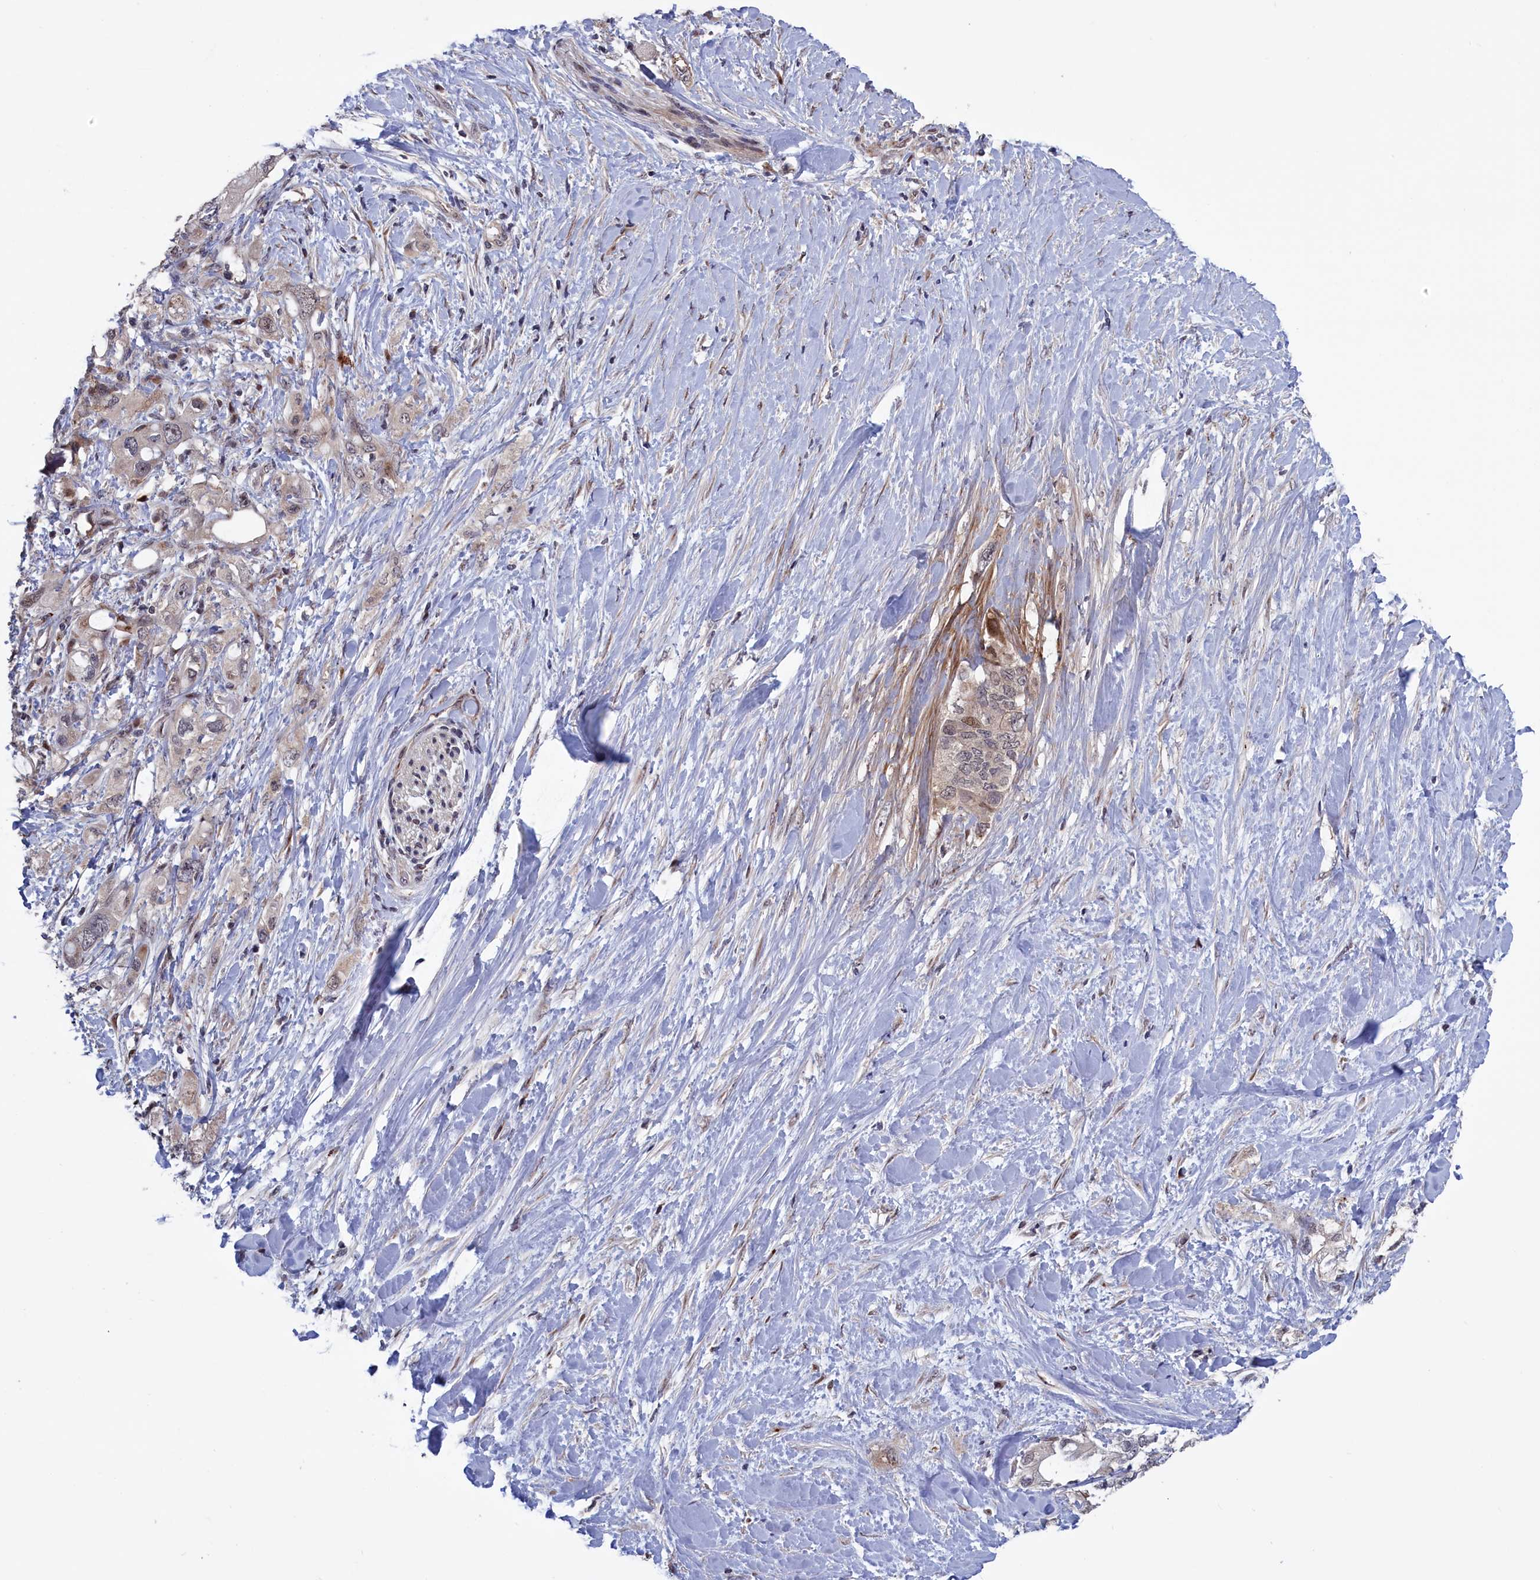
{"staining": {"intensity": "weak", "quantity": "<25%", "location": "cytoplasmic/membranous,nuclear"}, "tissue": "pancreatic cancer", "cell_type": "Tumor cells", "image_type": "cancer", "snomed": [{"axis": "morphology", "description": "Adenocarcinoma, NOS"}, {"axis": "topography", "description": "Pancreas"}], "caption": "The image reveals no significant expression in tumor cells of adenocarcinoma (pancreatic).", "gene": "LSG1", "patient": {"sex": "female", "age": 56}}